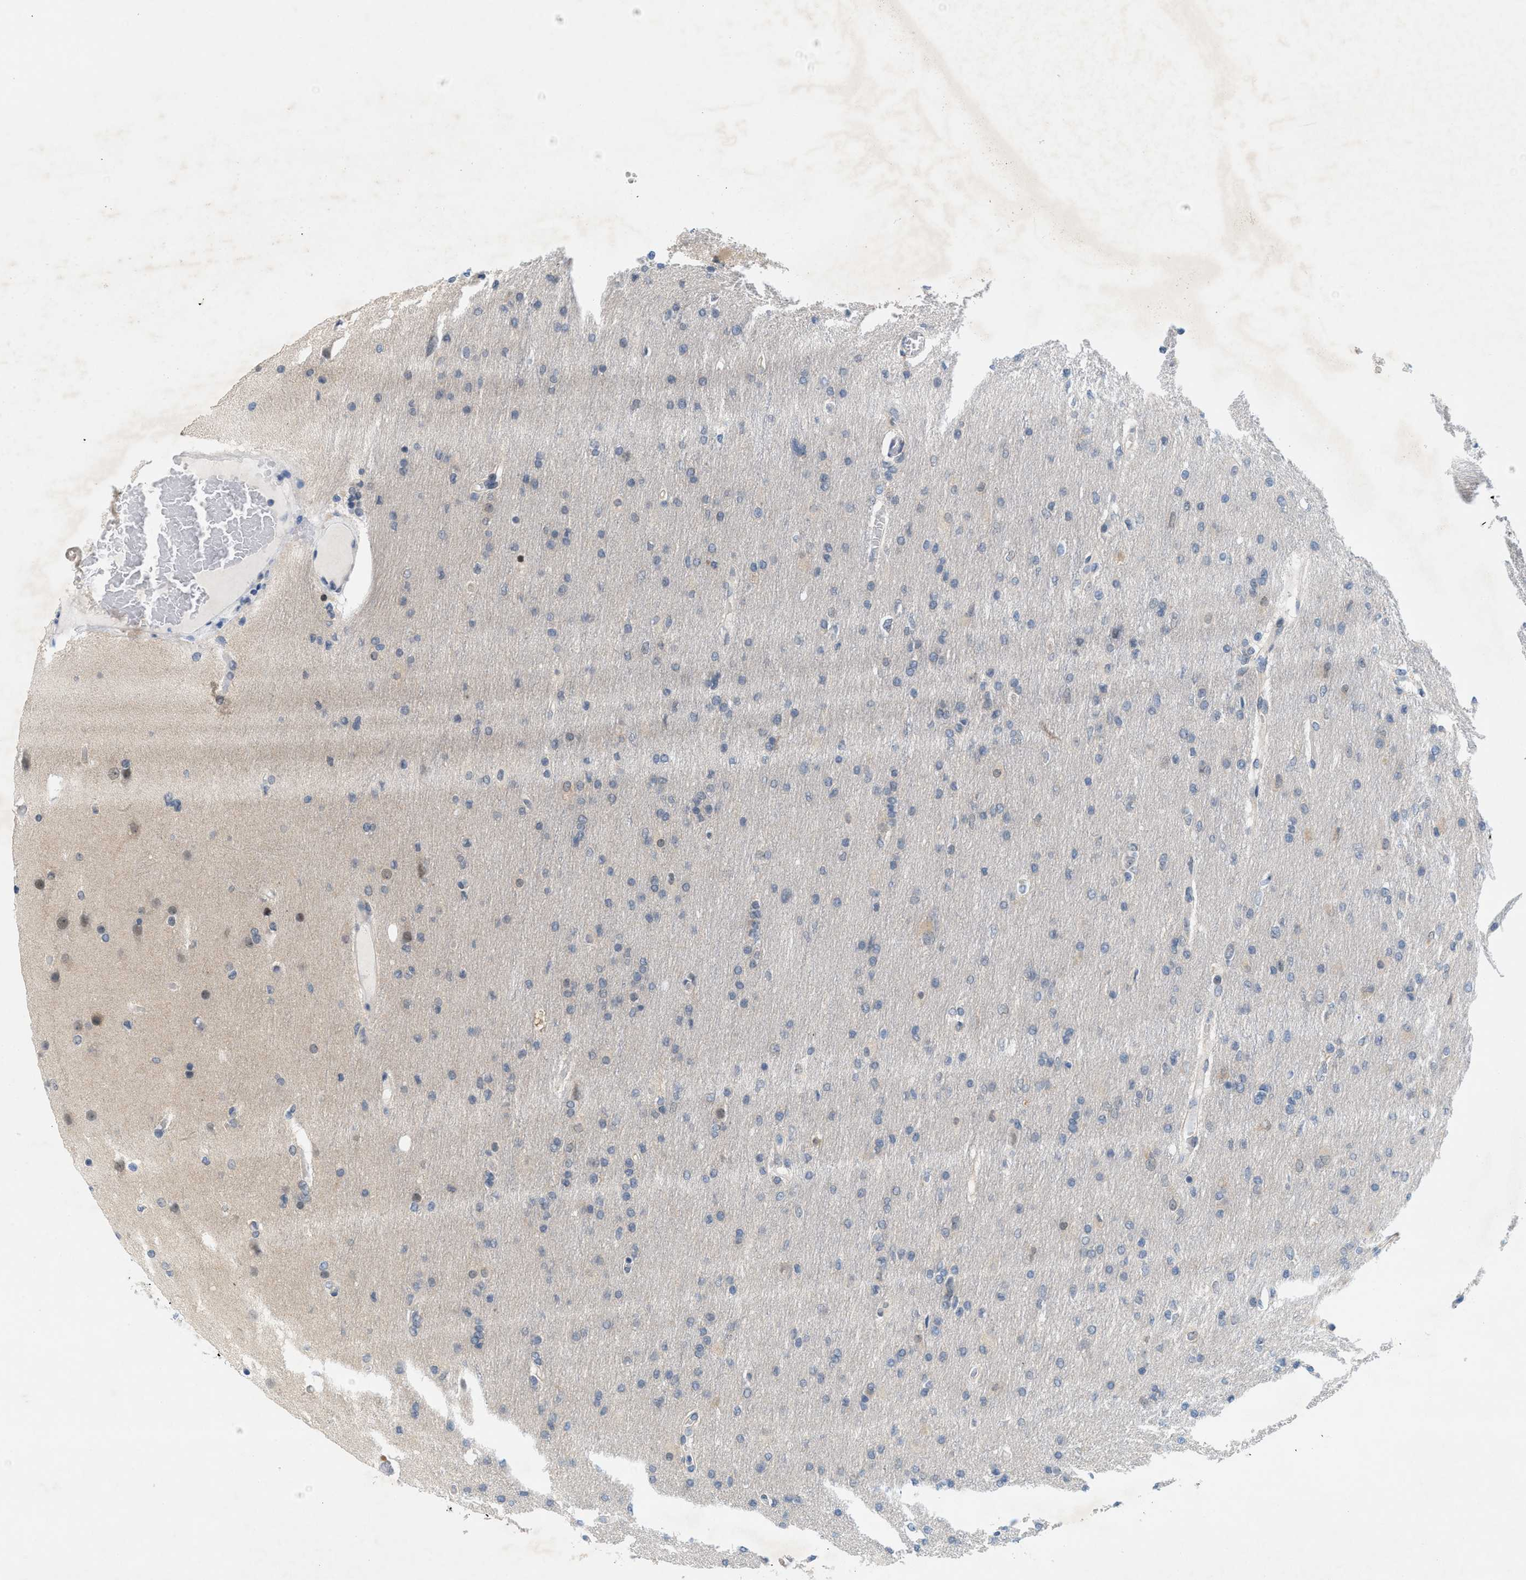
{"staining": {"intensity": "moderate", "quantity": "<25%", "location": "cytoplasmic/membranous"}, "tissue": "glioma", "cell_type": "Tumor cells", "image_type": "cancer", "snomed": [{"axis": "morphology", "description": "Glioma, malignant, High grade"}, {"axis": "topography", "description": "Cerebral cortex"}], "caption": "Immunohistochemical staining of human glioma demonstrates low levels of moderate cytoplasmic/membranous protein expression in approximately <25% of tumor cells.", "gene": "WIPI2", "patient": {"sex": "female", "age": 36}}